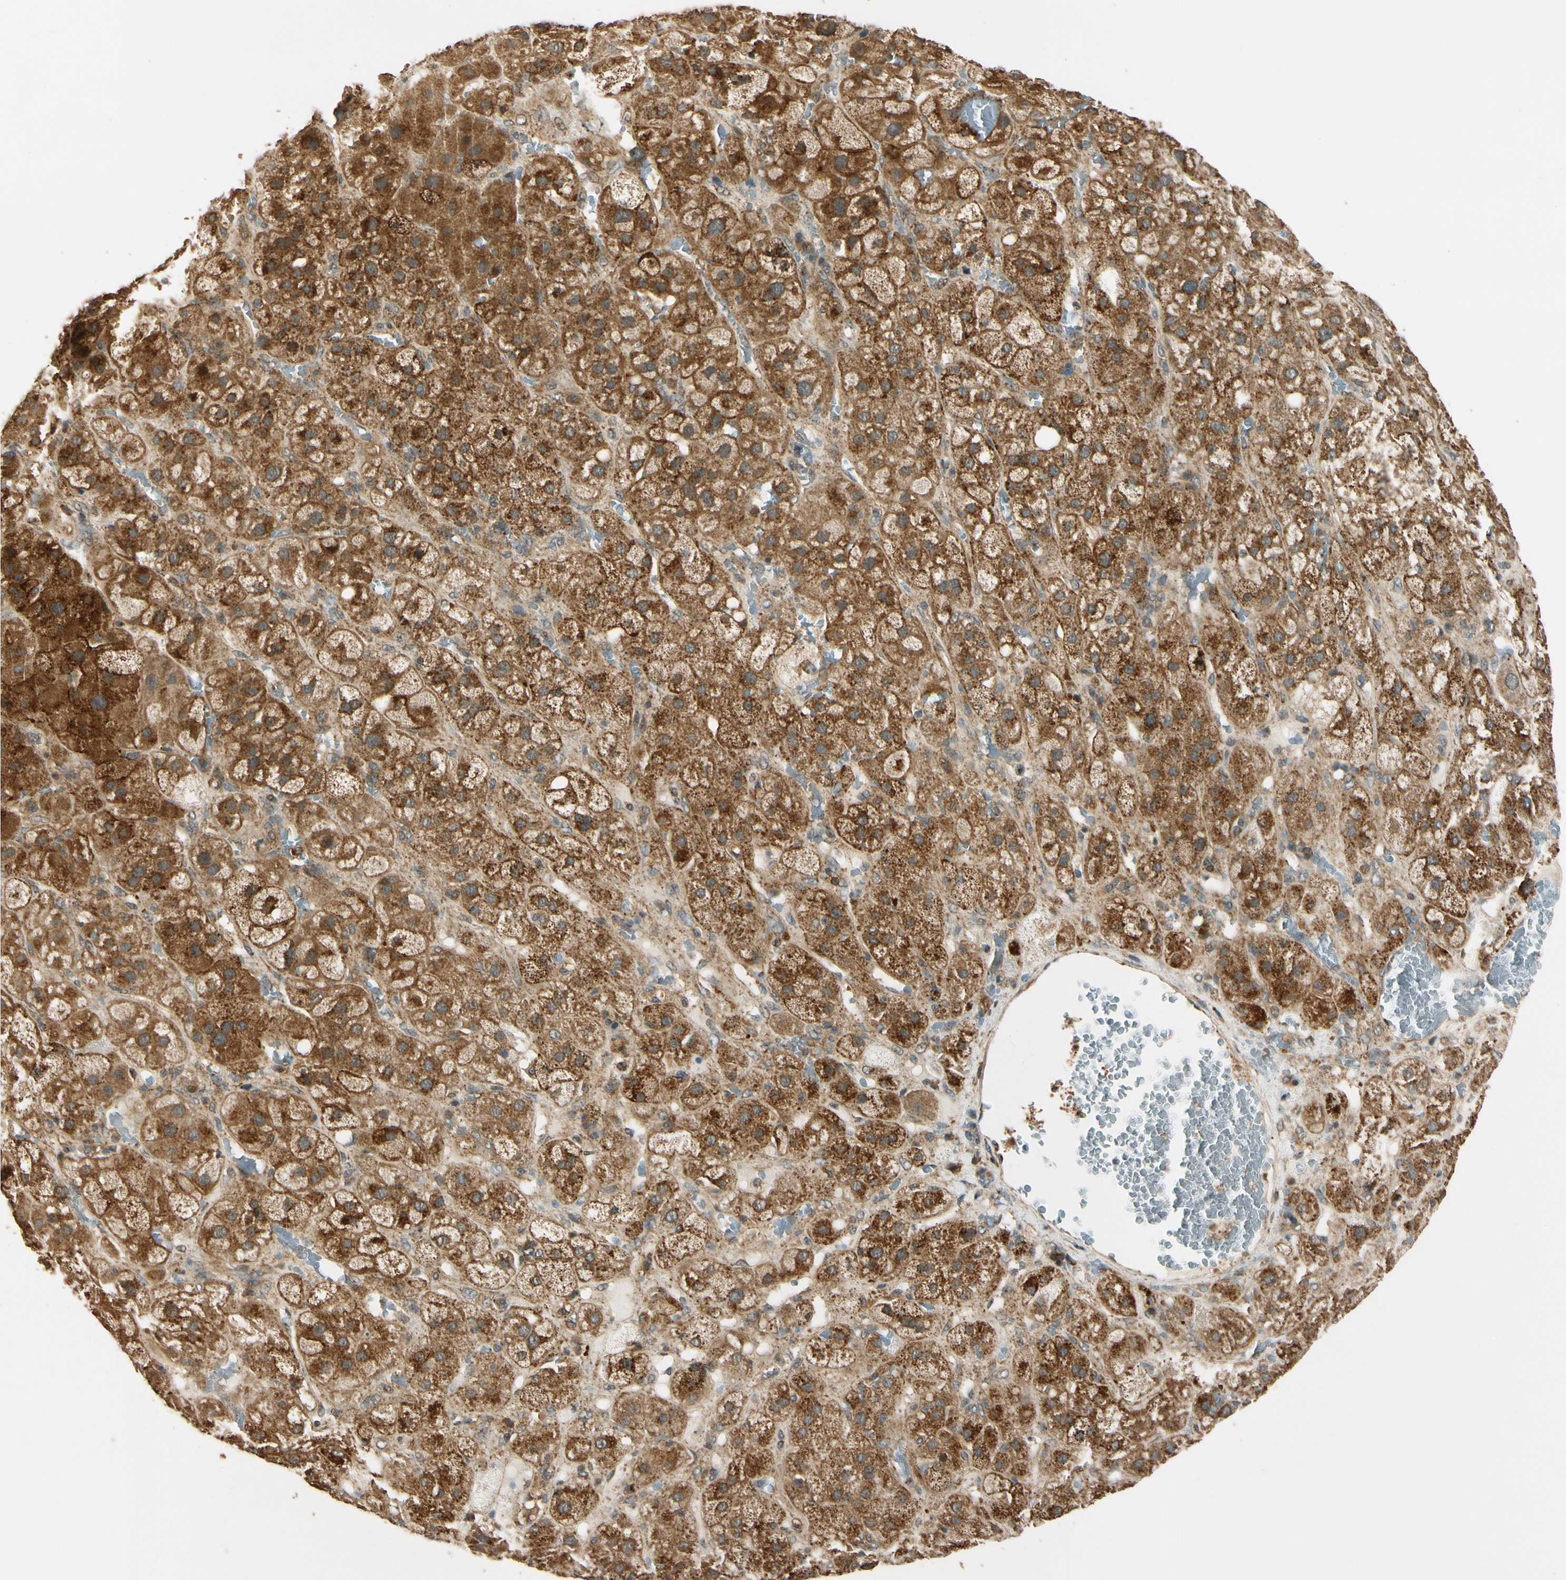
{"staining": {"intensity": "strong", "quantity": ">75%", "location": "cytoplasmic/membranous"}, "tissue": "adrenal gland", "cell_type": "Glandular cells", "image_type": "normal", "snomed": [{"axis": "morphology", "description": "Normal tissue, NOS"}, {"axis": "topography", "description": "Adrenal gland"}], "caption": "High-magnification brightfield microscopy of benign adrenal gland stained with DAB (3,3'-diaminobenzidine) (brown) and counterstained with hematoxylin (blue). glandular cells exhibit strong cytoplasmic/membranous positivity is identified in about>75% of cells. The protein is shown in brown color, while the nuclei are stained blue.", "gene": "LAMTOR1", "patient": {"sex": "female", "age": 47}}